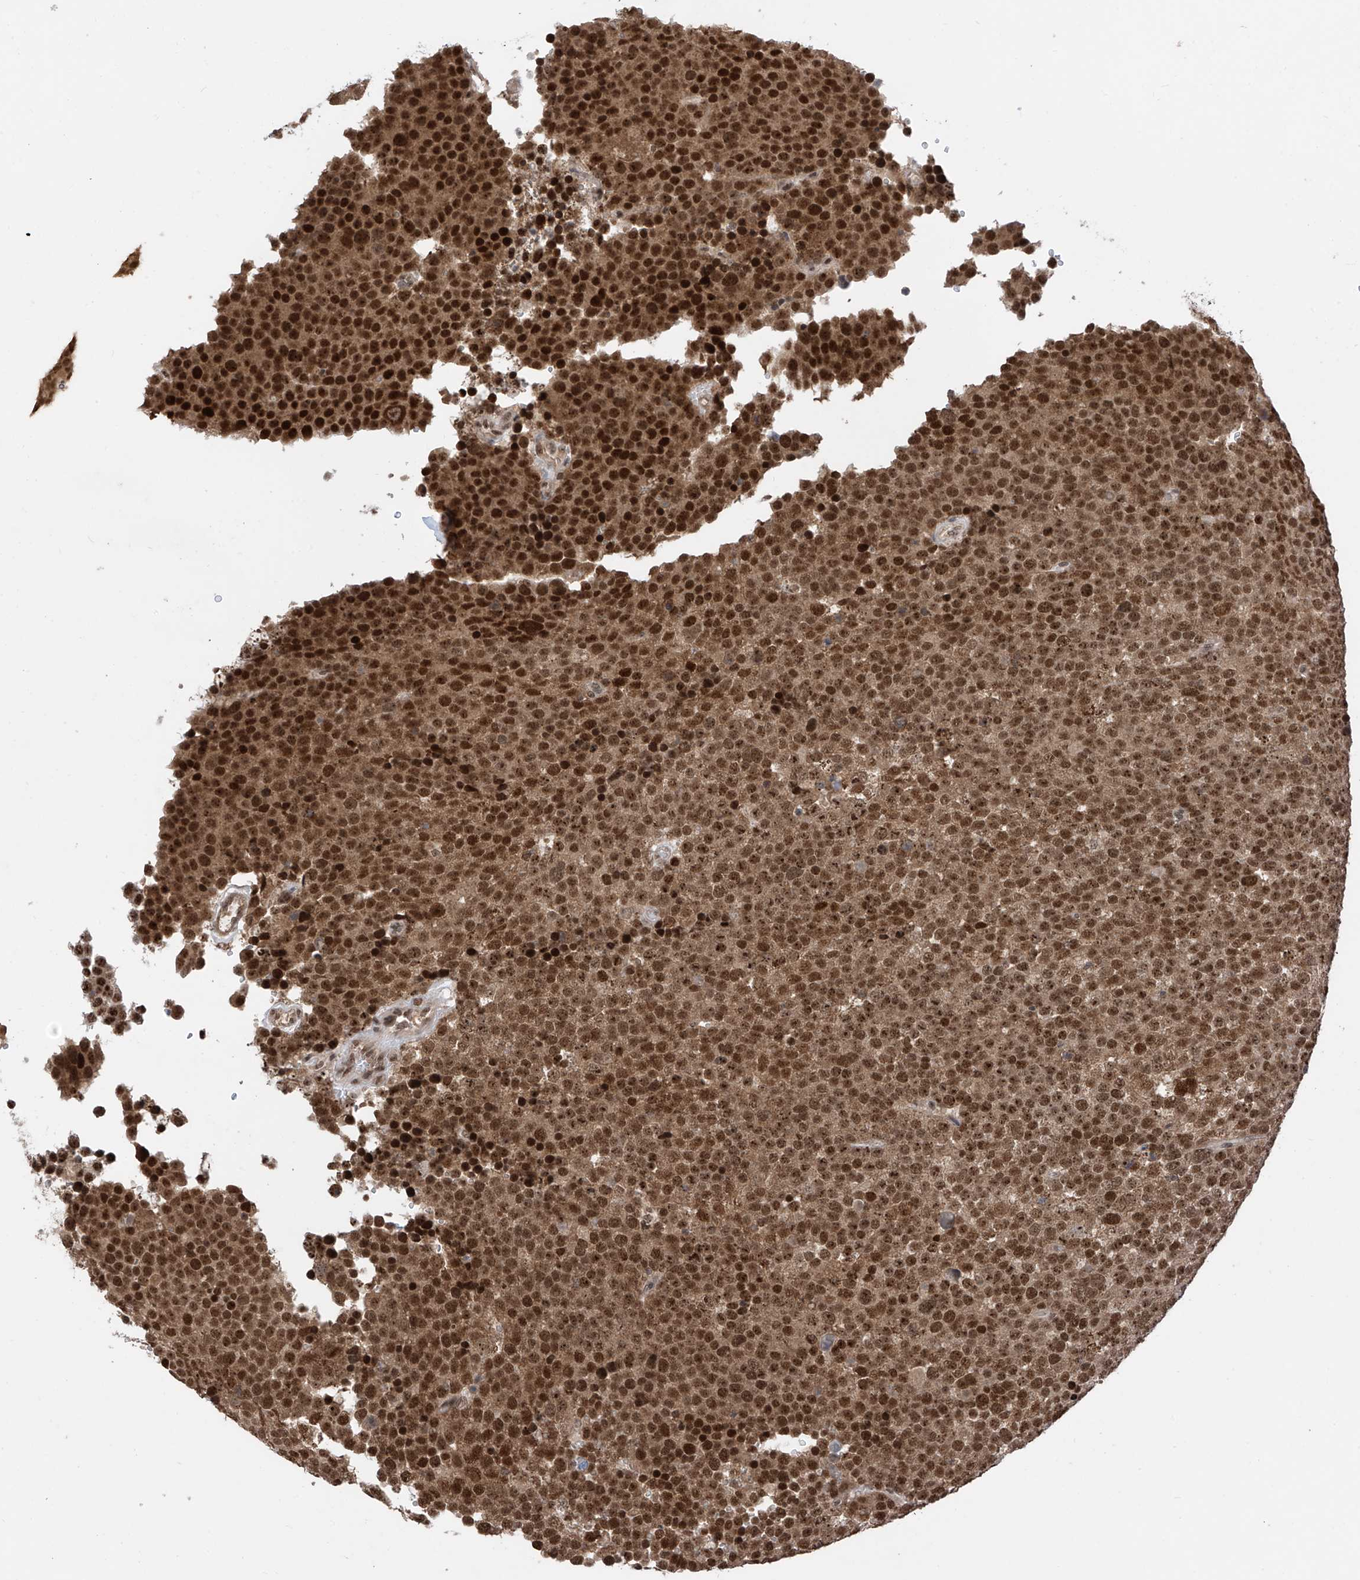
{"staining": {"intensity": "strong", "quantity": ">75%", "location": "cytoplasmic/membranous,nuclear"}, "tissue": "testis cancer", "cell_type": "Tumor cells", "image_type": "cancer", "snomed": [{"axis": "morphology", "description": "Seminoma, NOS"}, {"axis": "topography", "description": "Testis"}], "caption": "Immunohistochemistry image of neoplastic tissue: testis cancer stained using immunohistochemistry shows high levels of strong protein expression localized specifically in the cytoplasmic/membranous and nuclear of tumor cells, appearing as a cytoplasmic/membranous and nuclear brown color.", "gene": "RPAIN", "patient": {"sex": "male", "age": 71}}